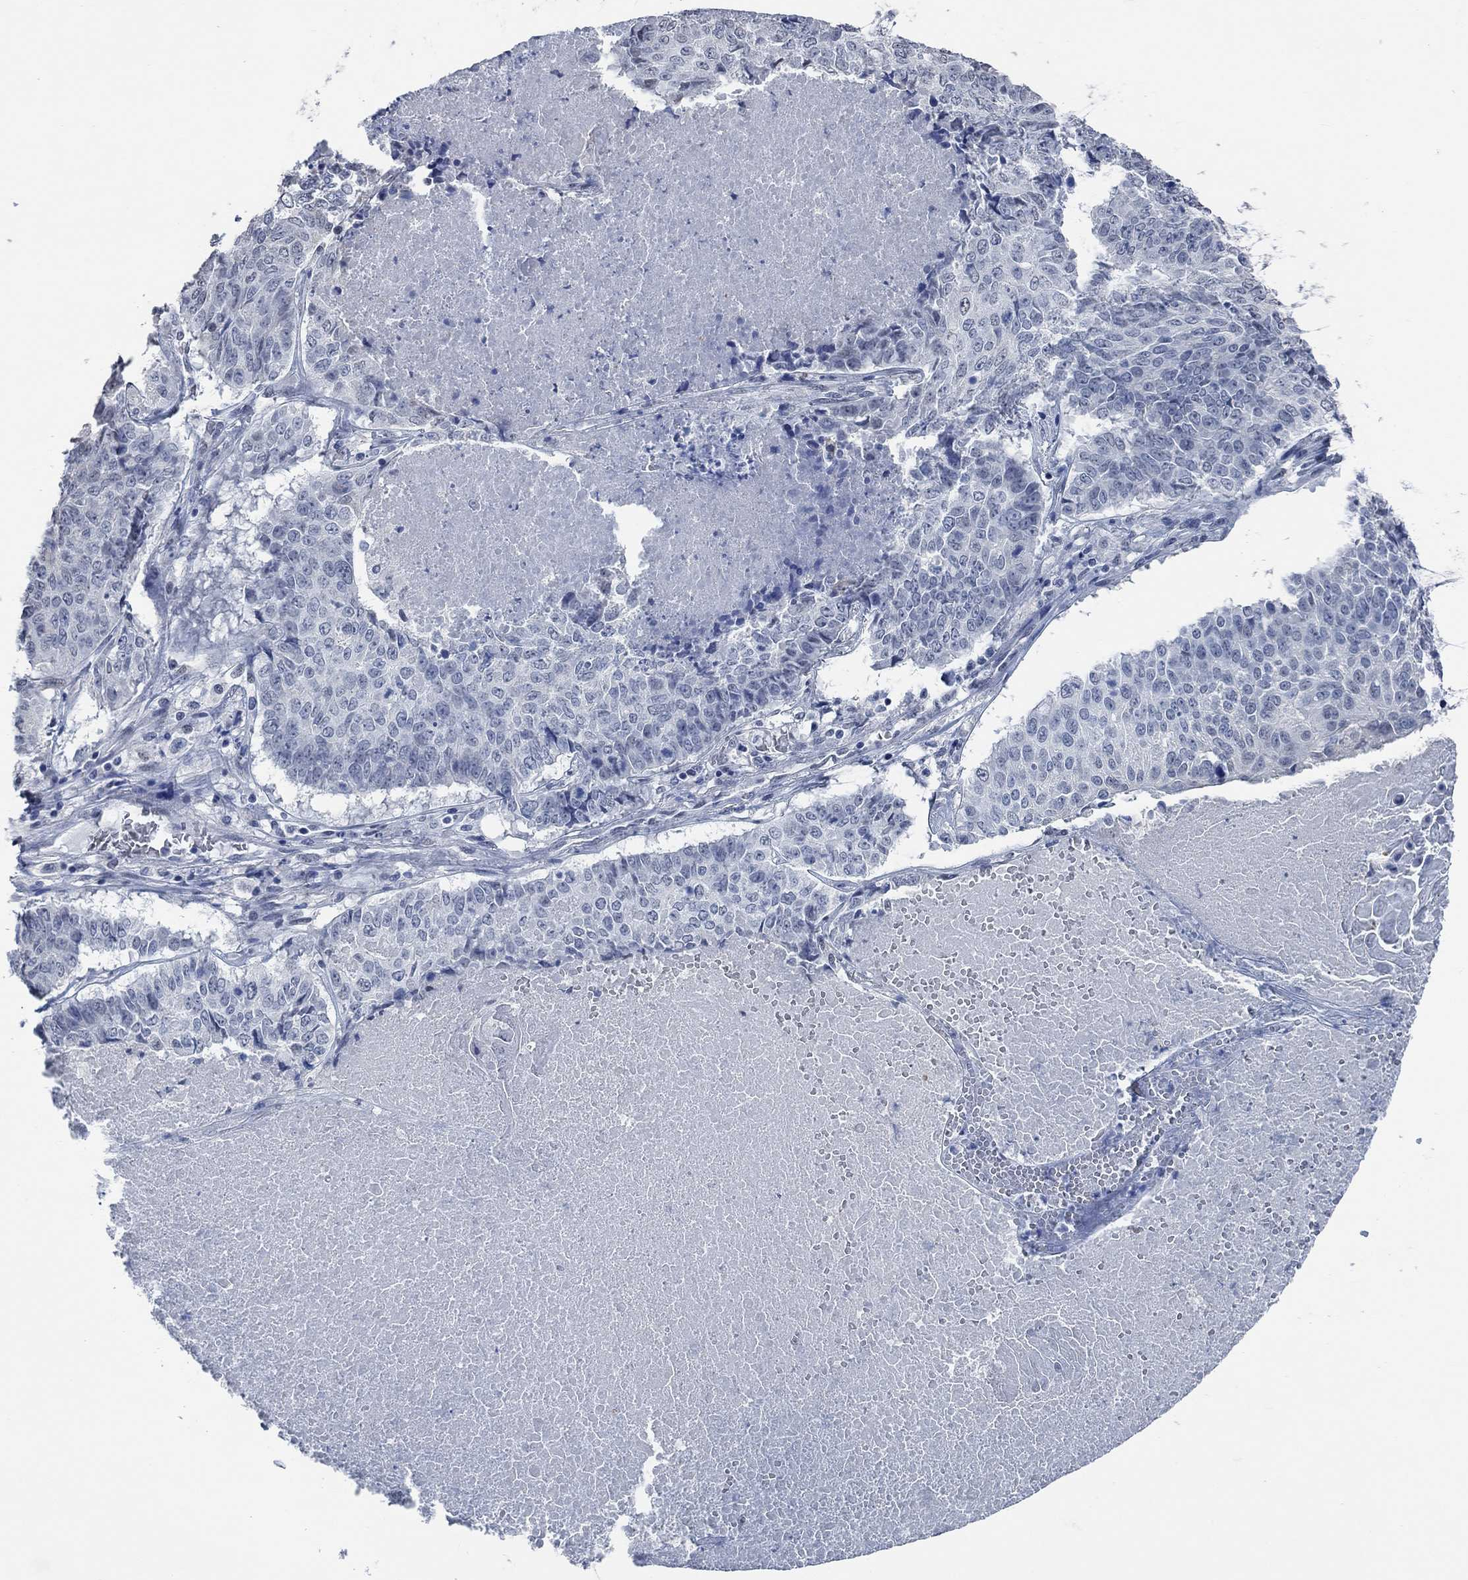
{"staining": {"intensity": "negative", "quantity": "none", "location": "none"}, "tissue": "lung cancer", "cell_type": "Tumor cells", "image_type": "cancer", "snomed": [{"axis": "morphology", "description": "Squamous cell carcinoma, NOS"}, {"axis": "topography", "description": "Lung"}], "caption": "Lung squamous cell carcinoma was stained to show a protein in brown. There is no significant expression in tumor cells.", "gene": "OBSCN", "patient": {"sex": "male", "age": 64}}